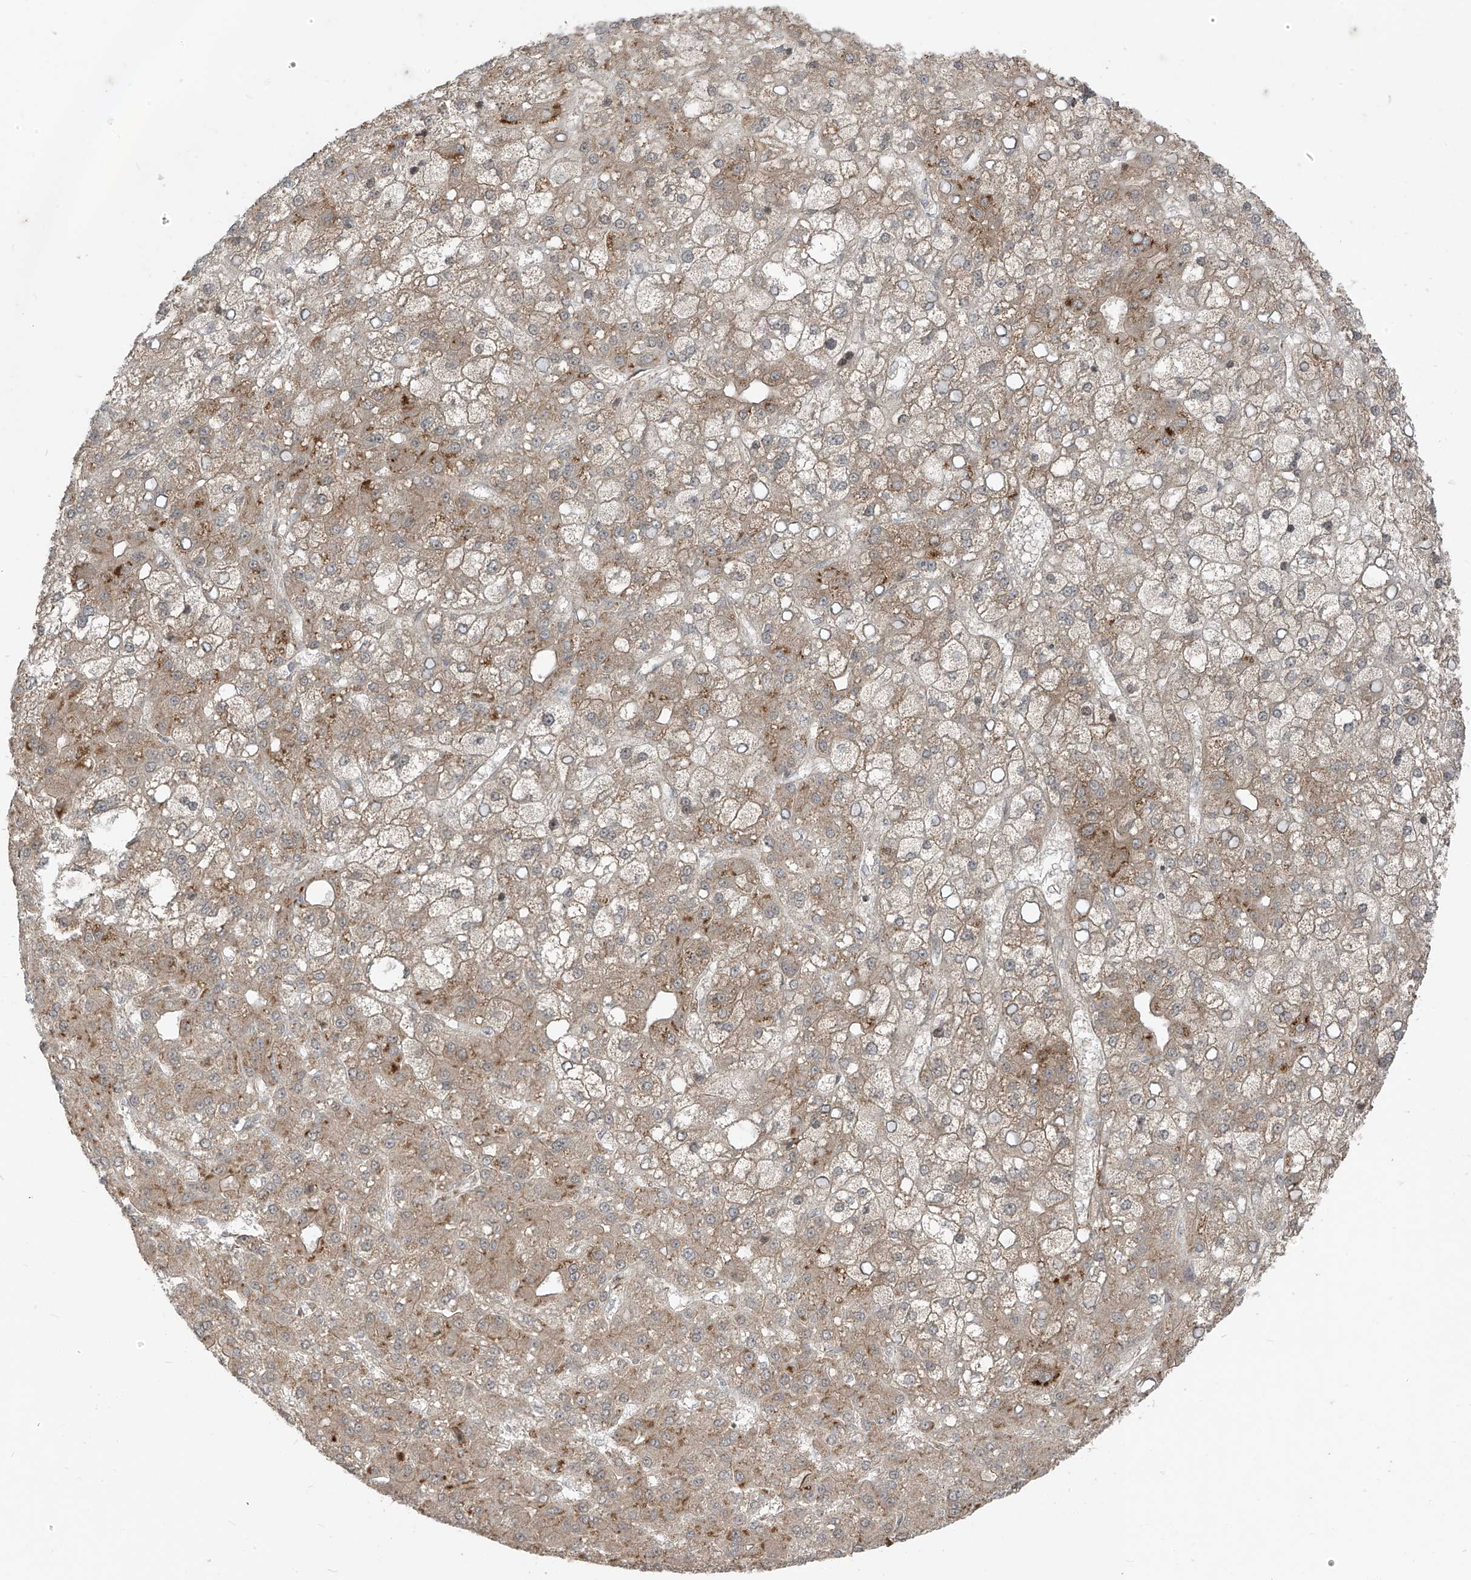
{"staining": {"intensity": "weak", "quantity": ">75%", "location": "cytoplasmic/membranous"}, "tissue": "liver cancer", "cell_type": "Tumor cells", "image_type": "cancer", "snomed": [{"axis": "morphology", "description": "Carcinoma, Hepatocellular, NOS"}, {"axis": "topography", "description": "Liver"}], "caption": "Immunohistochemical staining of hepatocellular carcinoma (liver) reveals low levels of weak cytoplasmic/membranous staining in approximately >75% of tumor cells.", "gene": "PDE11A", "patient": {"sex": "male", "age": 67}}